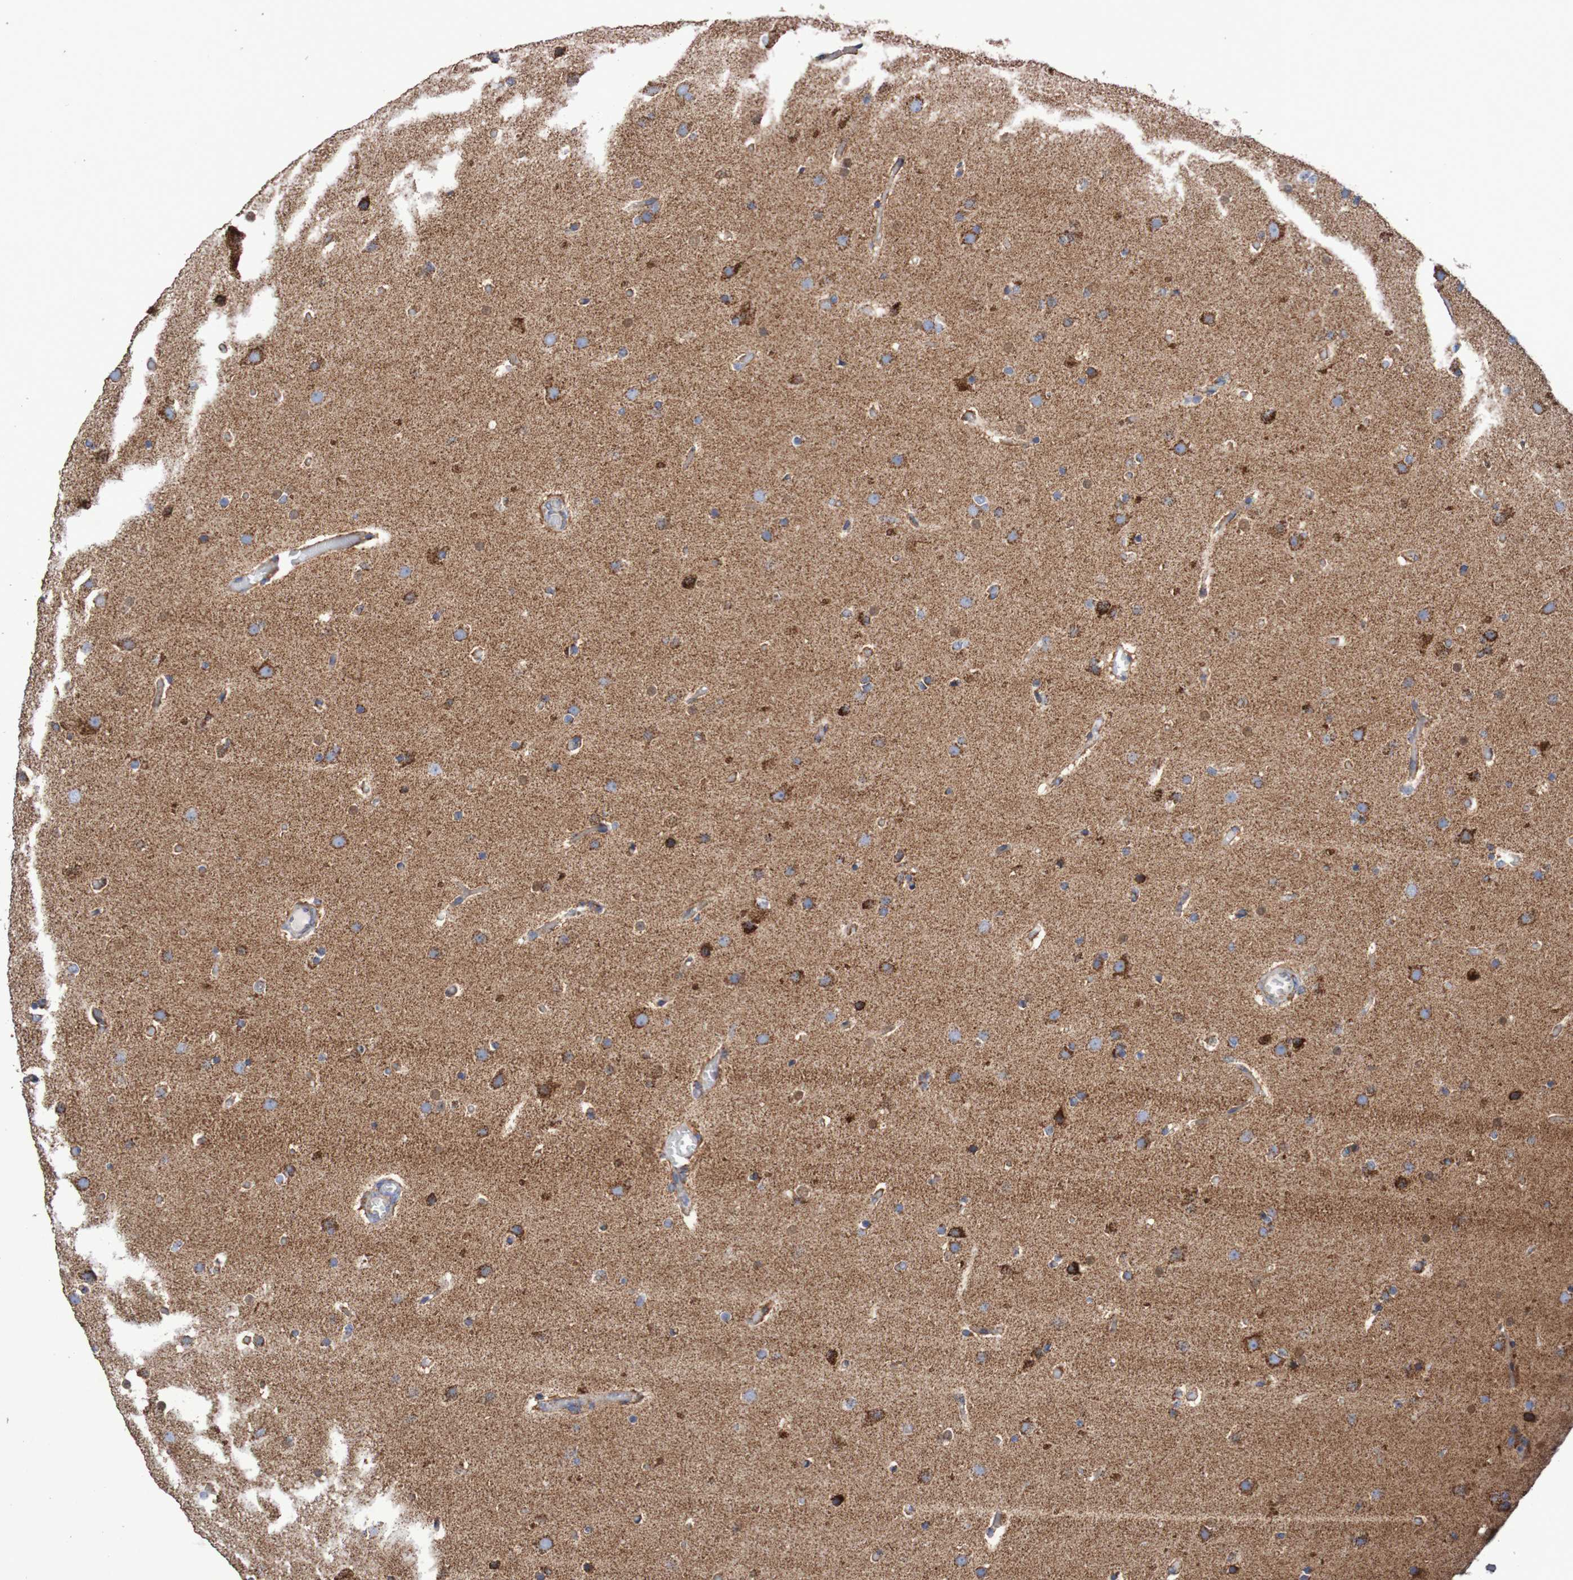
{"staining": {"intensity": "moderate", "quantity": "<25%", "location": "cytoplasmic/membranous"}, "tissue": "glioma", "cell_type": "Tumor cells", "image_type": "cancer", "snomed": [{"axis": "morphology", "description": "Glioma, malignant, High grade"}, {"axis": "topography", "description": "Cerebral cortex"}], "caption": "About <25% of tumor cells in glioma exhibit moderate cytoplasmic/membranous protein expression as visualized by brown immunohistochemical staining.", "gene": "MMEL1", "patient": {"sex": "female", "age": 36}}